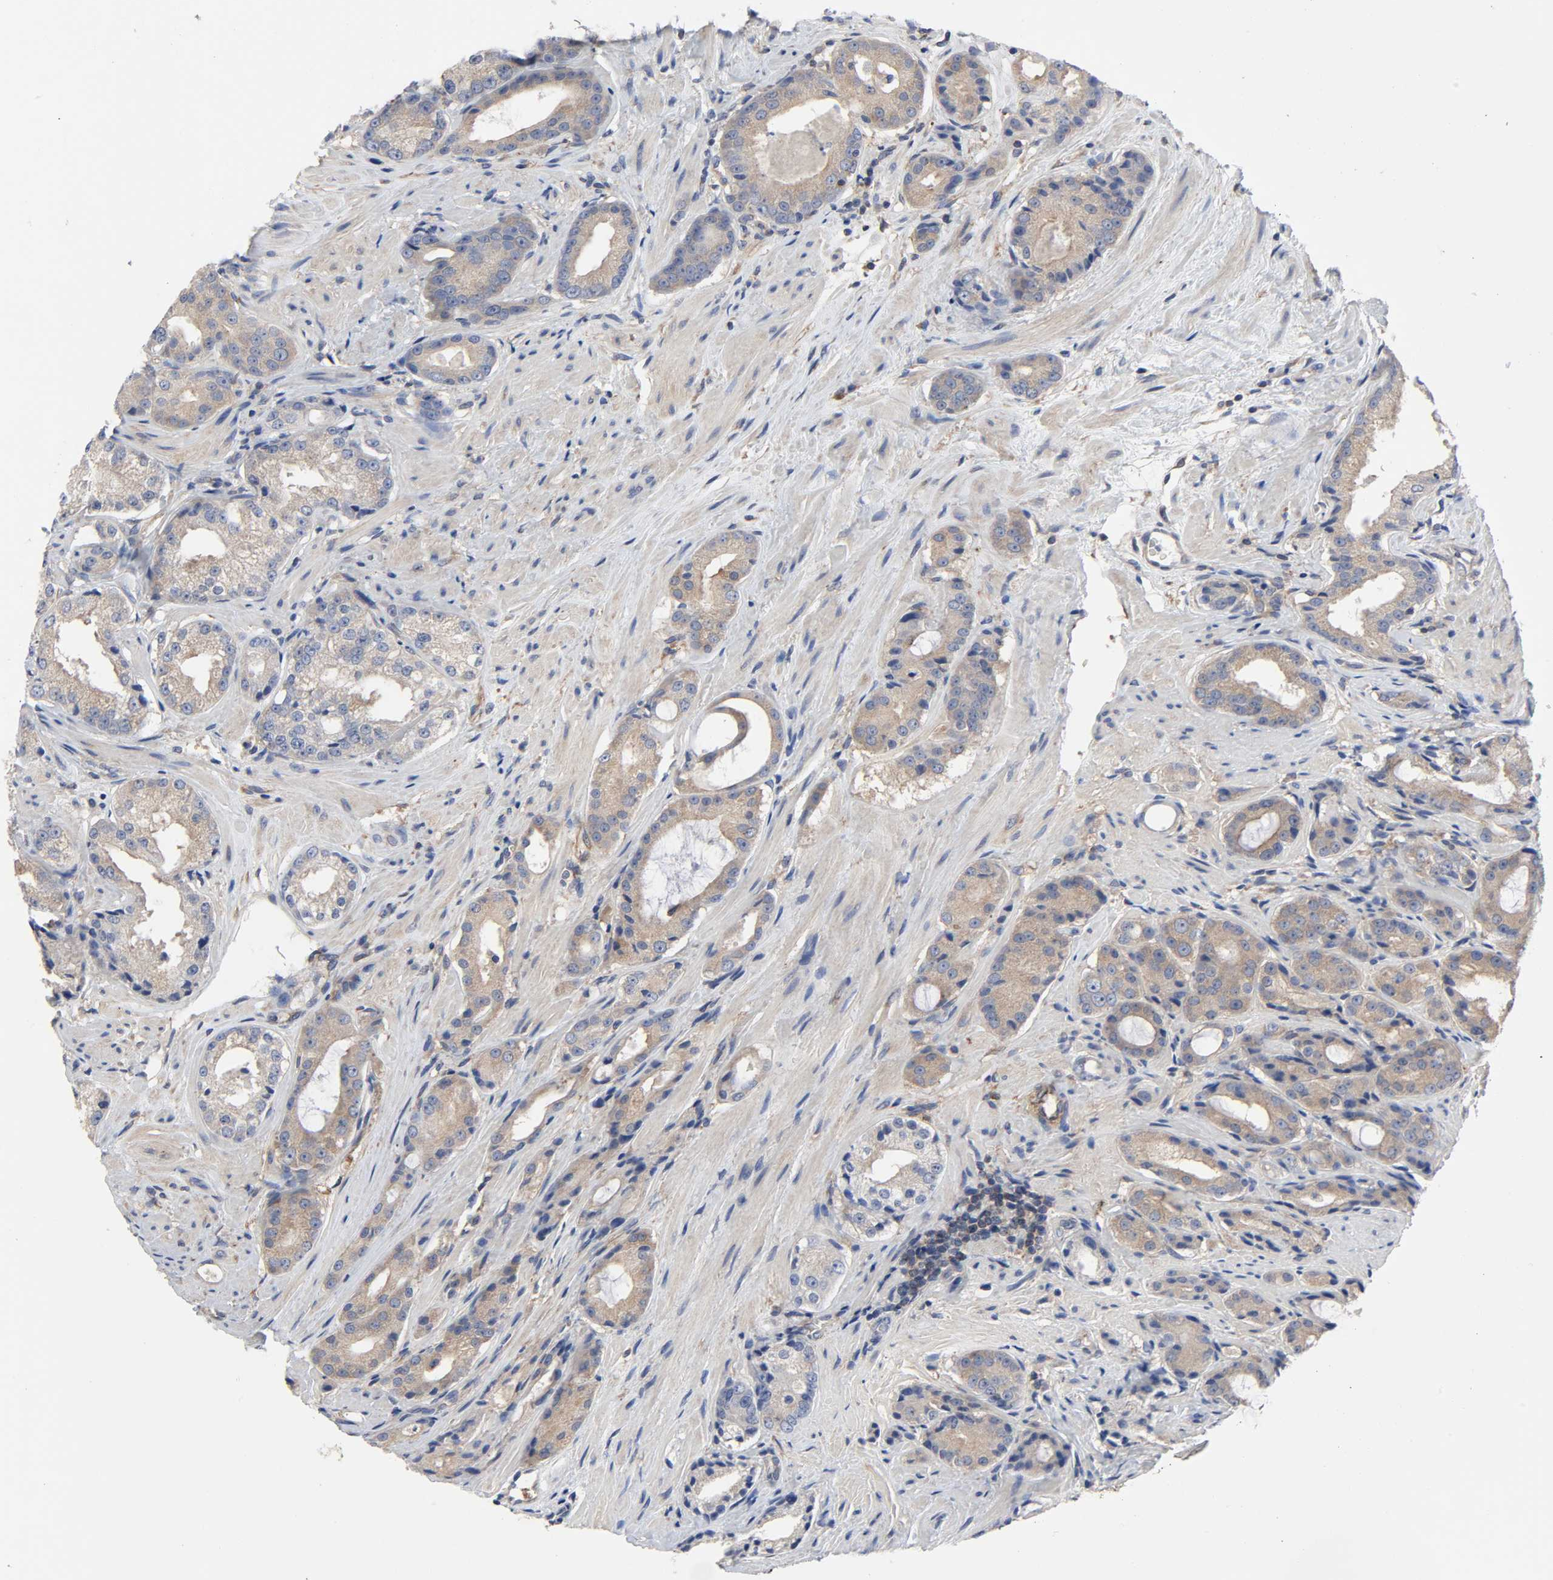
{"staining": {"intensity": "moderate", "quantity": ">75%", "location": "cytoplasmic/membranous"}, "tissue": "prostate cancer", "cell_type": "Tumor cells", "image_type": "cancer", "snomed": [{"axis": "morphology", "description": "Adenocarcinoma, Medium grade"}, {"axis": "topography", "description": "Prostate"}], "caption": "Medium-grade adenocarcinoma (prostate) stained for a protein shows moderate cytoplasmic/membranous positivity in tumor cells.", "gene": "DYNLT3", "patient": {"sex": "male", "age": 60}}